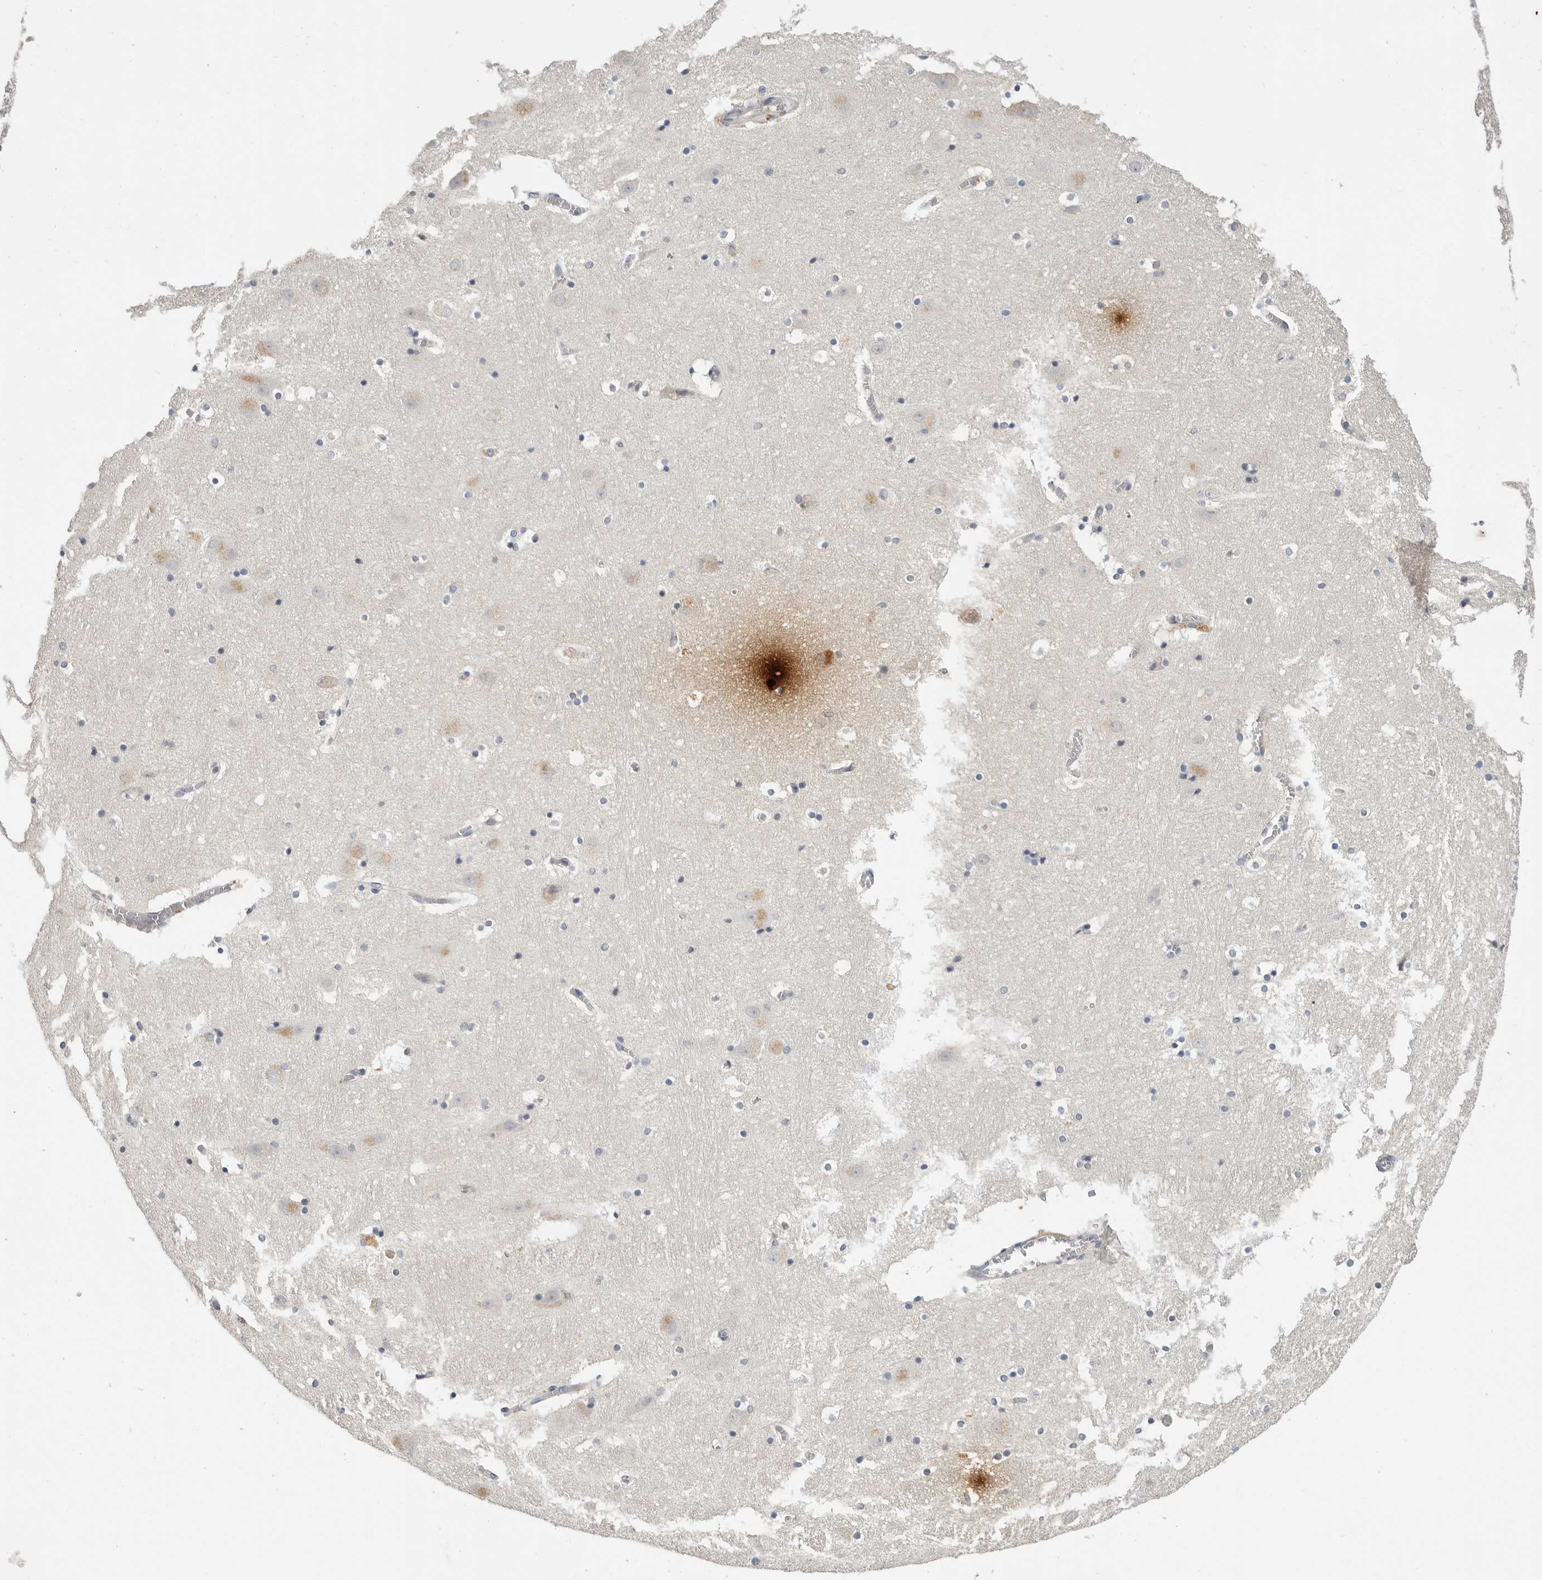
{"staining": {"intensity": "negative", "quantity": "none", "location": "none"}, "tissue": "hippocampus", "cell_type": "Glial cells", "image_type": "normal", "snomed": [{"axis": "morphology", "description": "Normal tissue, NOS"}, {"axis": "topography", "description": "Hippocampus"}], "caption": "DAB (3,3'-diaminobenzidine) immunohistochemical staining of benign human hippocampus shows no significant positivity in glial cells.", "gene": "LTBR", "patient": {"sex": "male", "age": 45}}